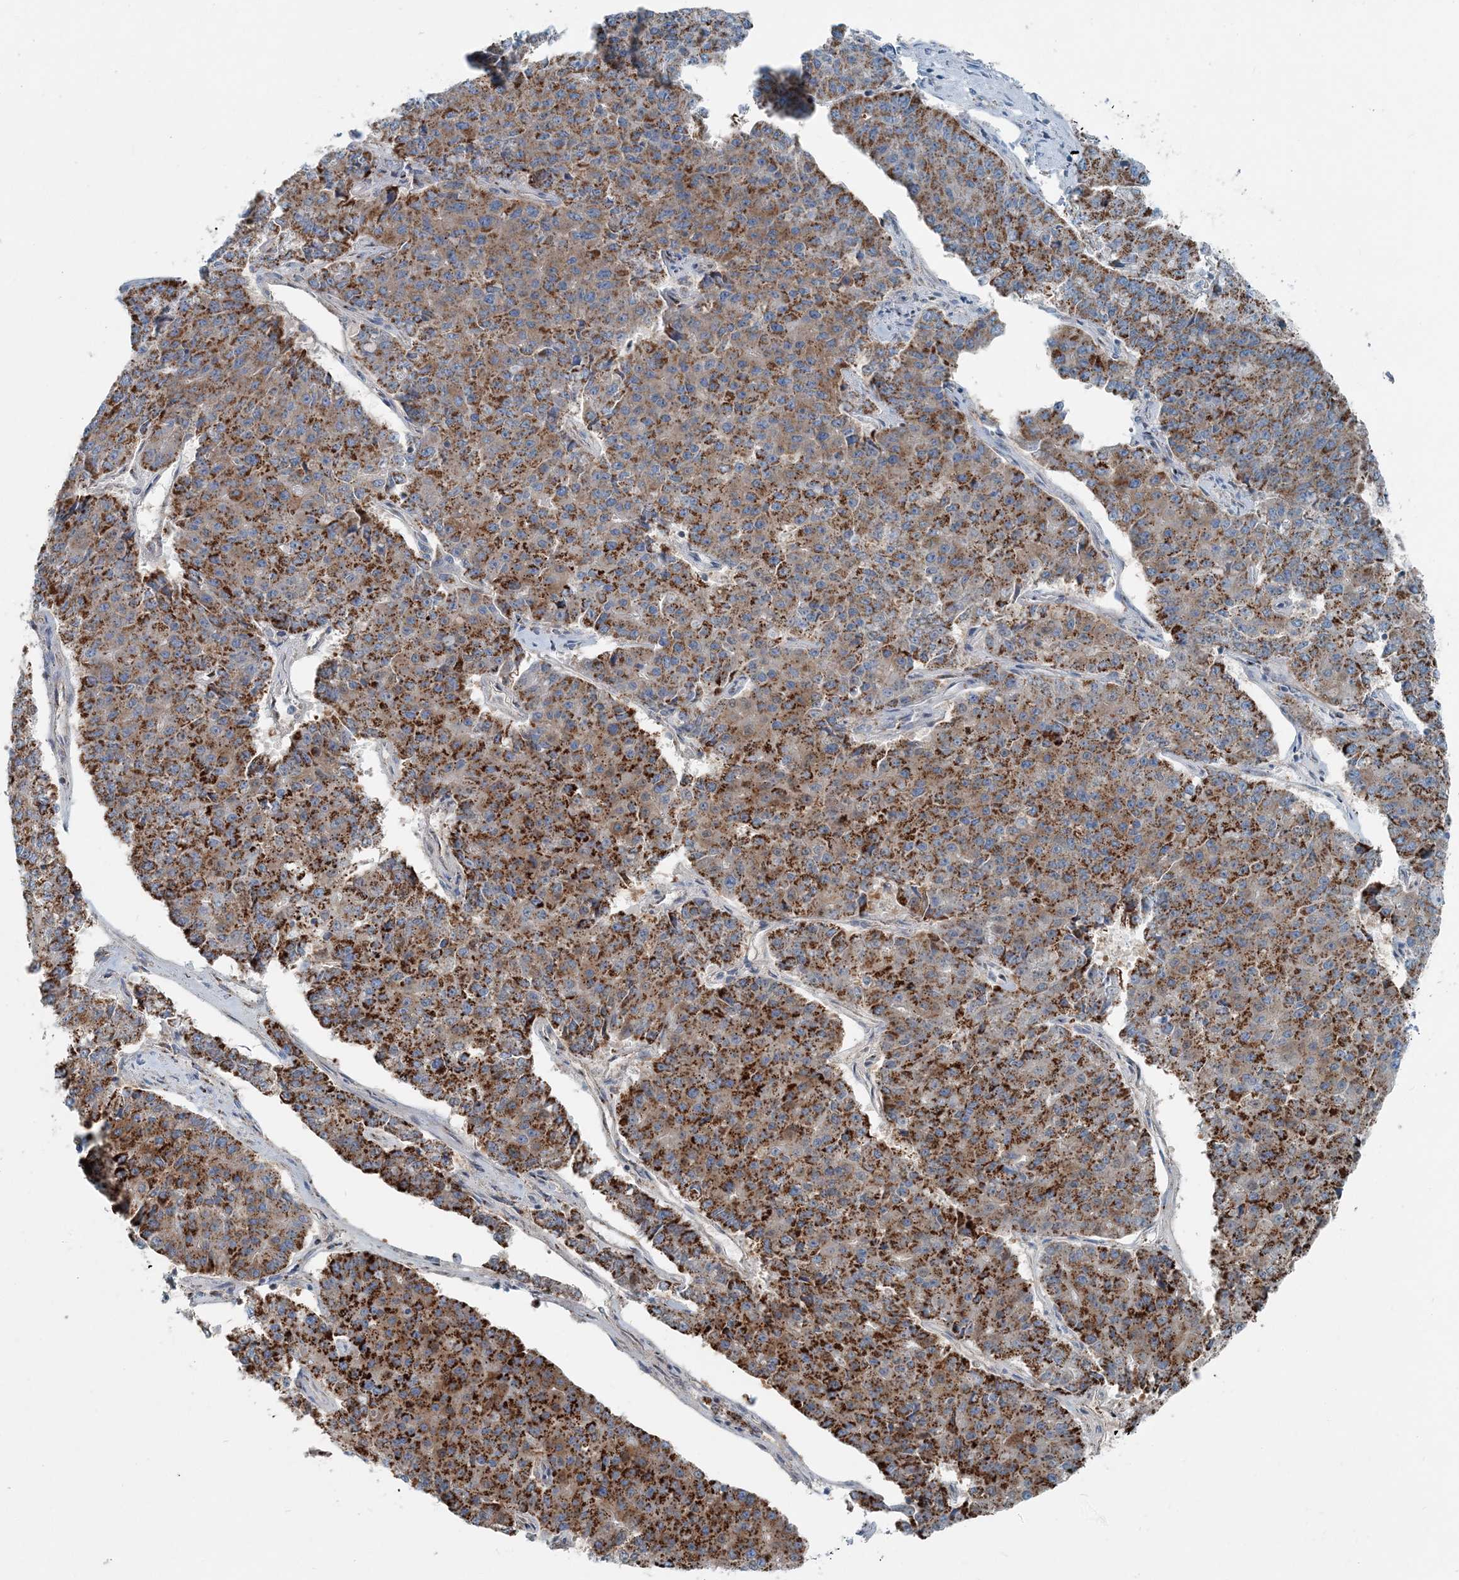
{"staining": {"intensity": "strong", "quantity": ">75%", "location": "cytoplasmic/membranous"}, "tissue": "pancreatic cancer", "cell_type": "Tumor cells", "image_type": "cancer", "snomed": [{"axis": "morphology", "description": "Adenocarcinoma, NOS"}, {"axis": "topography", "description": "Pancreas"}], "caption": "Immunohistochemistry (DAB (3,3'-diaminobenzidine)) staining of human pancreatic adenocarcinoma demonstrates strong cytoplasmic/membranous protein expression in approximately >75% of tumor cells.", "gene": "INTU", "patient": {"sex": "male", "age": 50}}